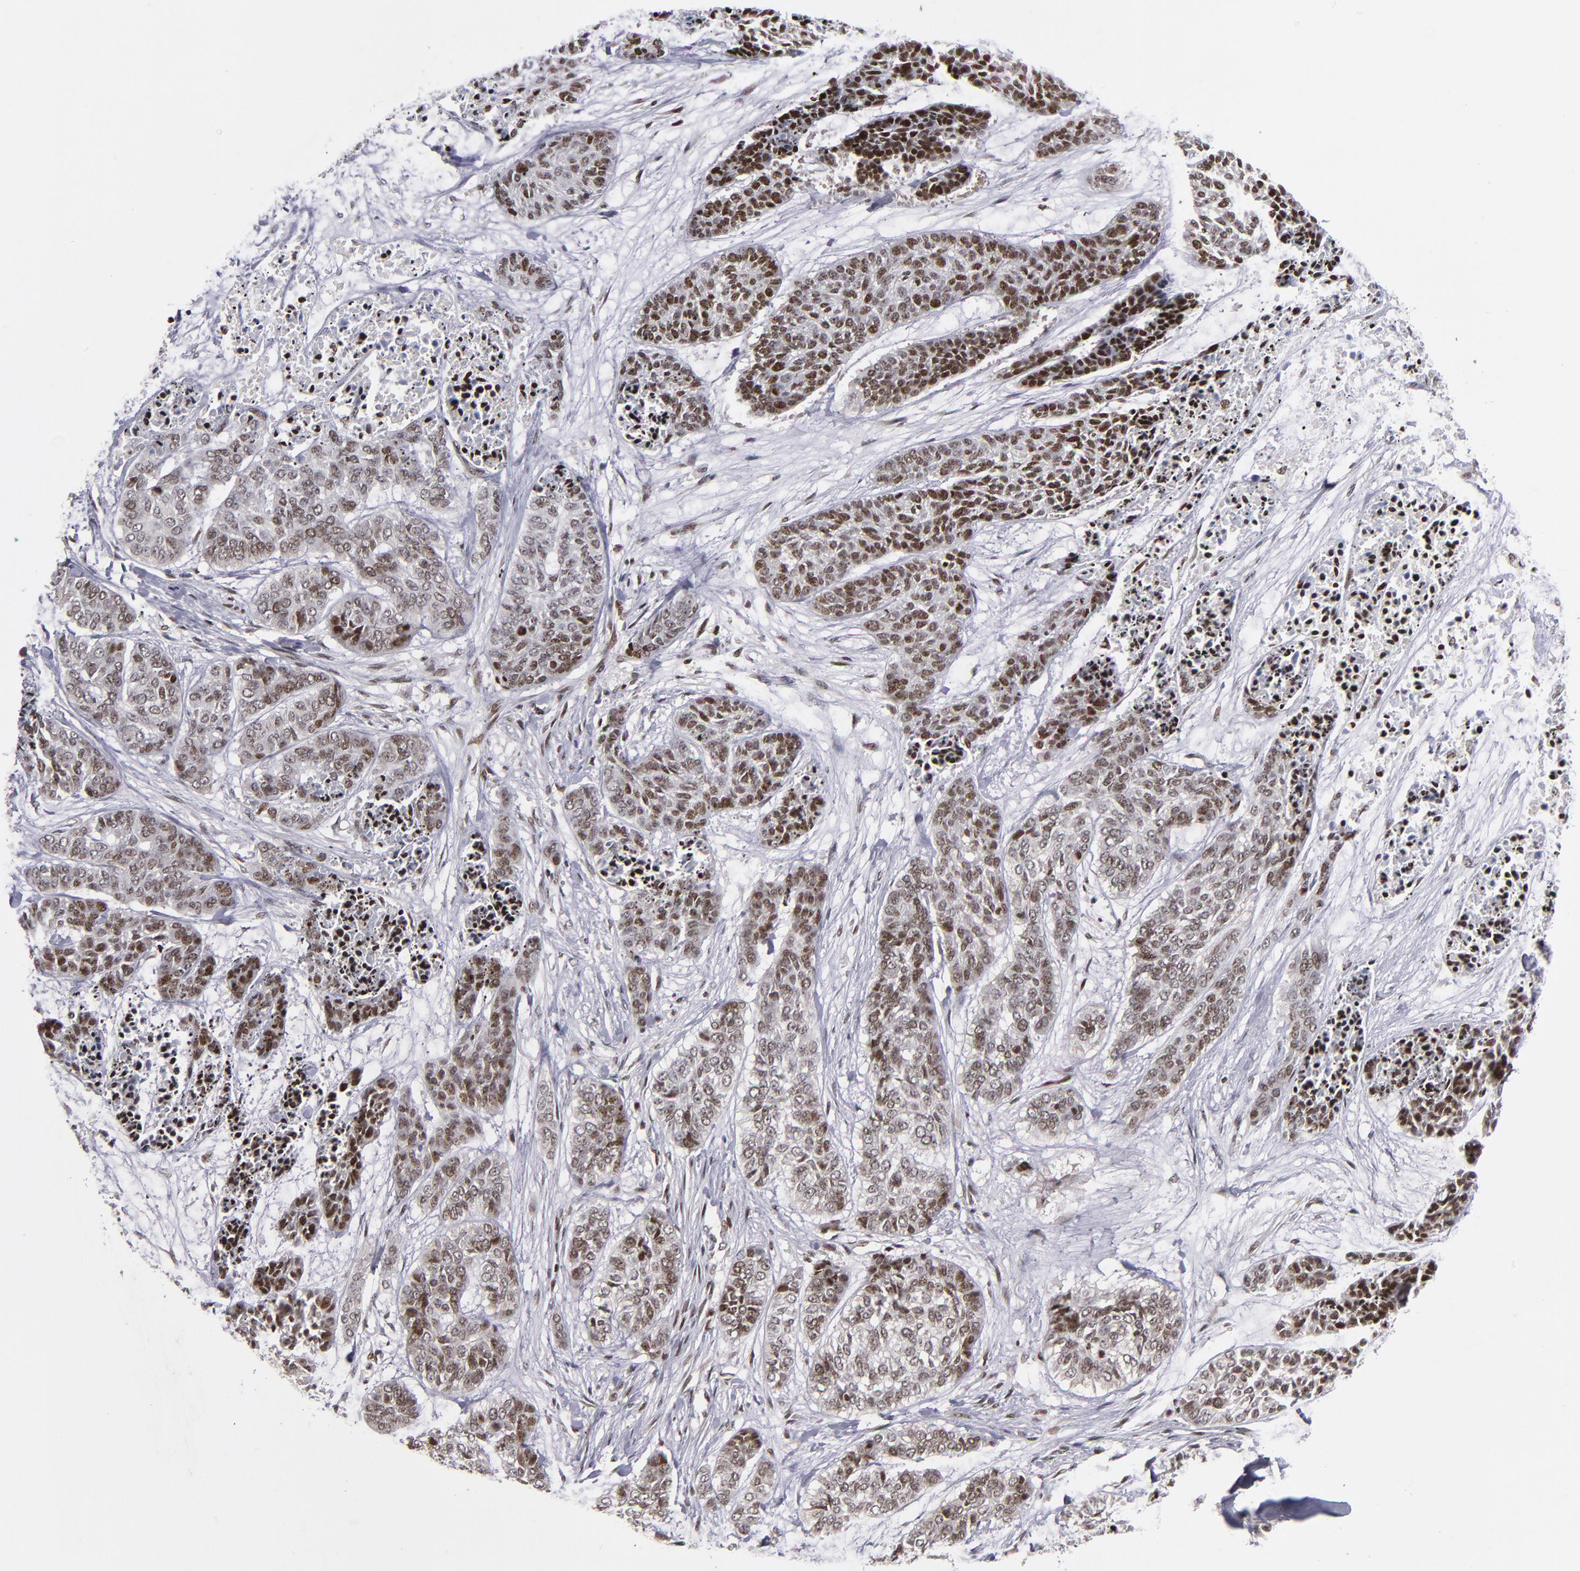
{"staining": {"intensity": "moderate", "quantity": "25%-75%", "location": "nuclear"}, "tissue": "skin cancer", "cell_type": "Tumor cells", "image_type": "cancer", "snomed": [{"axis": "morphology", "description": "Basal cell carcinoma"}, {"axis": "topography", "description": "Skin"}], "caption": "A medium amount of moderate nuclear staining is appreciated in about 25%-75% of tumor cells in skin basal cell carcinoma tissue.", "gene": "KDM6A", "patient": {"sex": "female", "age": 64}}